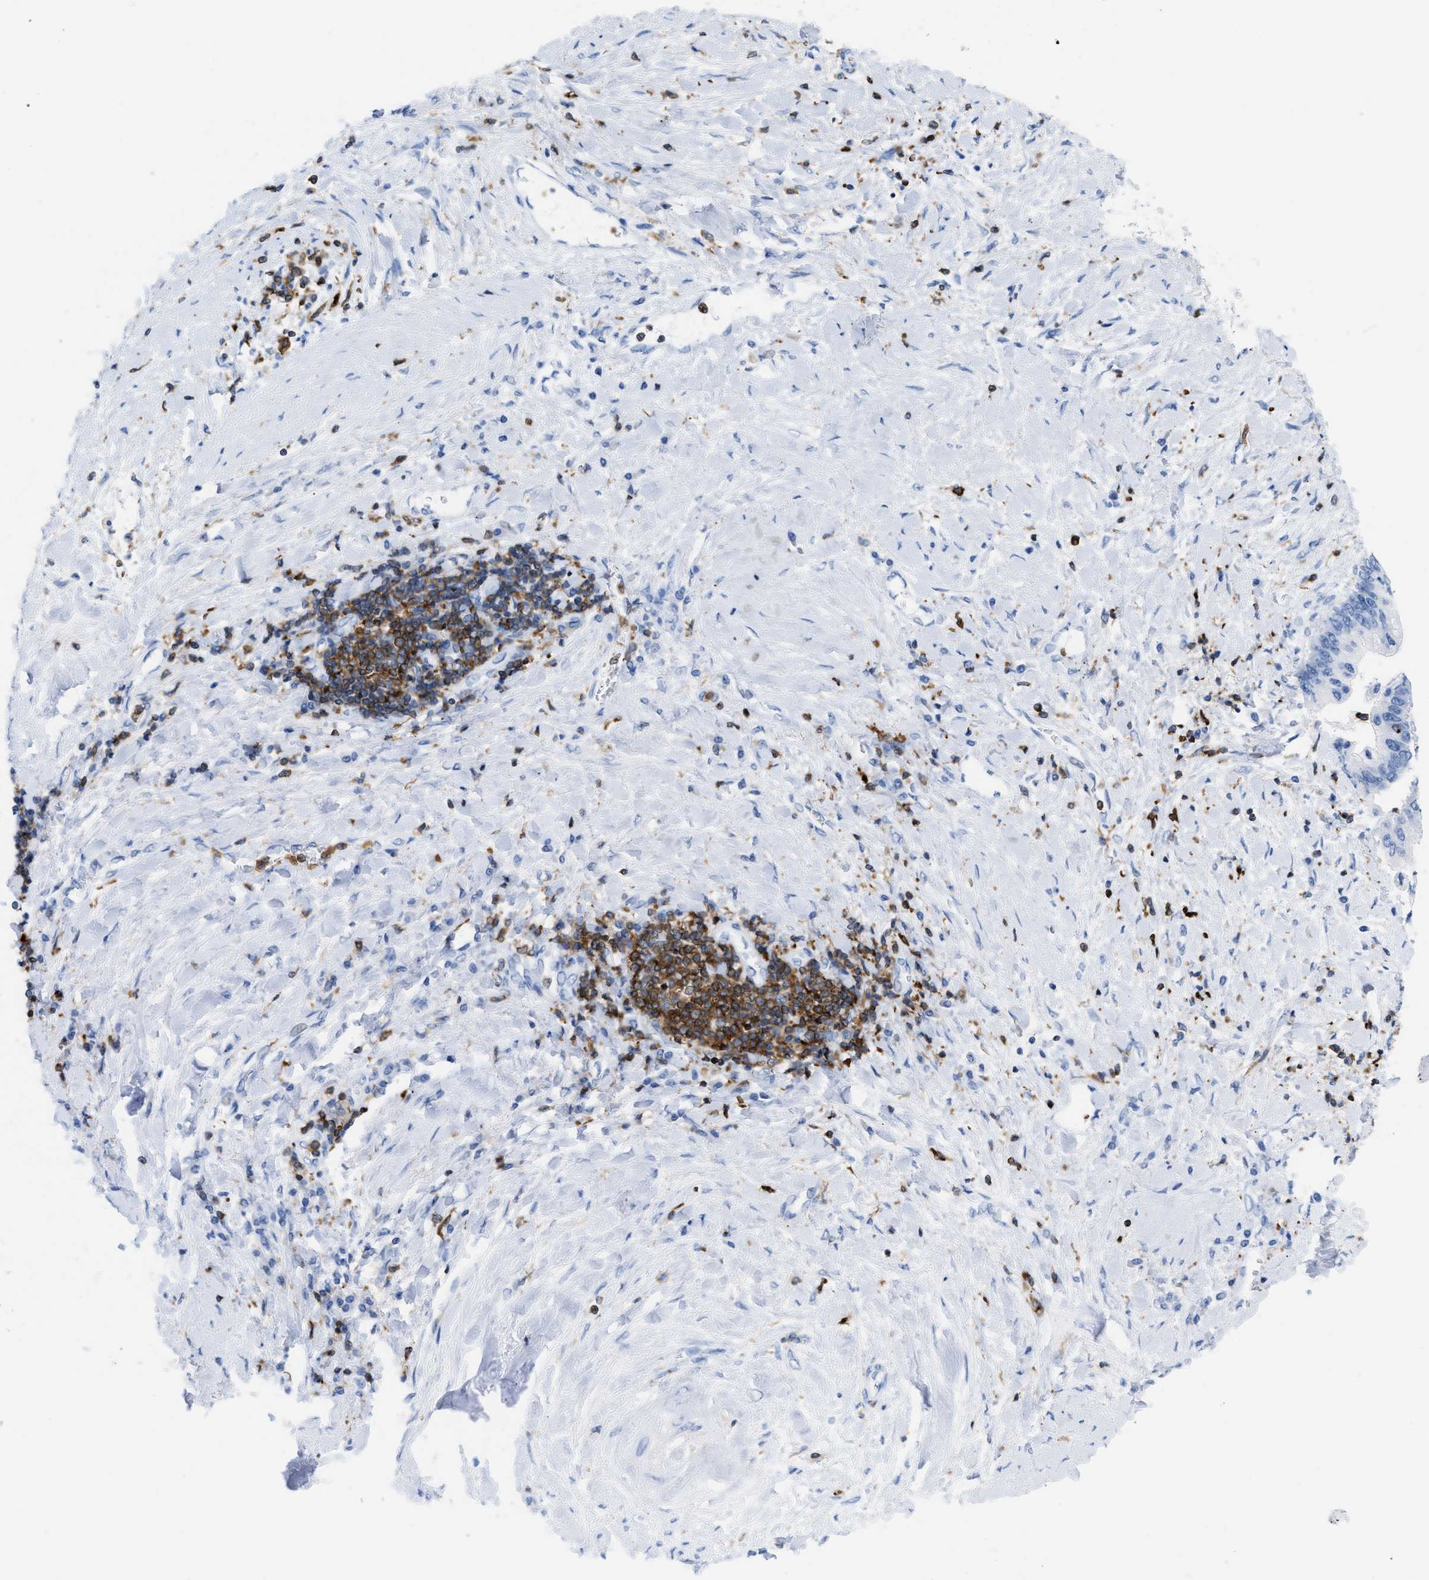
{"staining": {"intensity": "negative", "quantity": "none", "location": "none"}, "tissue": "liver cancer", "cell_type": "Tumor cells", "image_type": "cancer", "snomed": [{"axis": "morphology", "description": "Cholangiocarcinoma"}, {"axis": "topography", "description": "Liver"}], "caption": "Tumor cells are negative for protein expression in human liver cancer (cholangiocarcinoma).", "gene": "LCP1", "patient": {"sex": "male", "age": 50}}